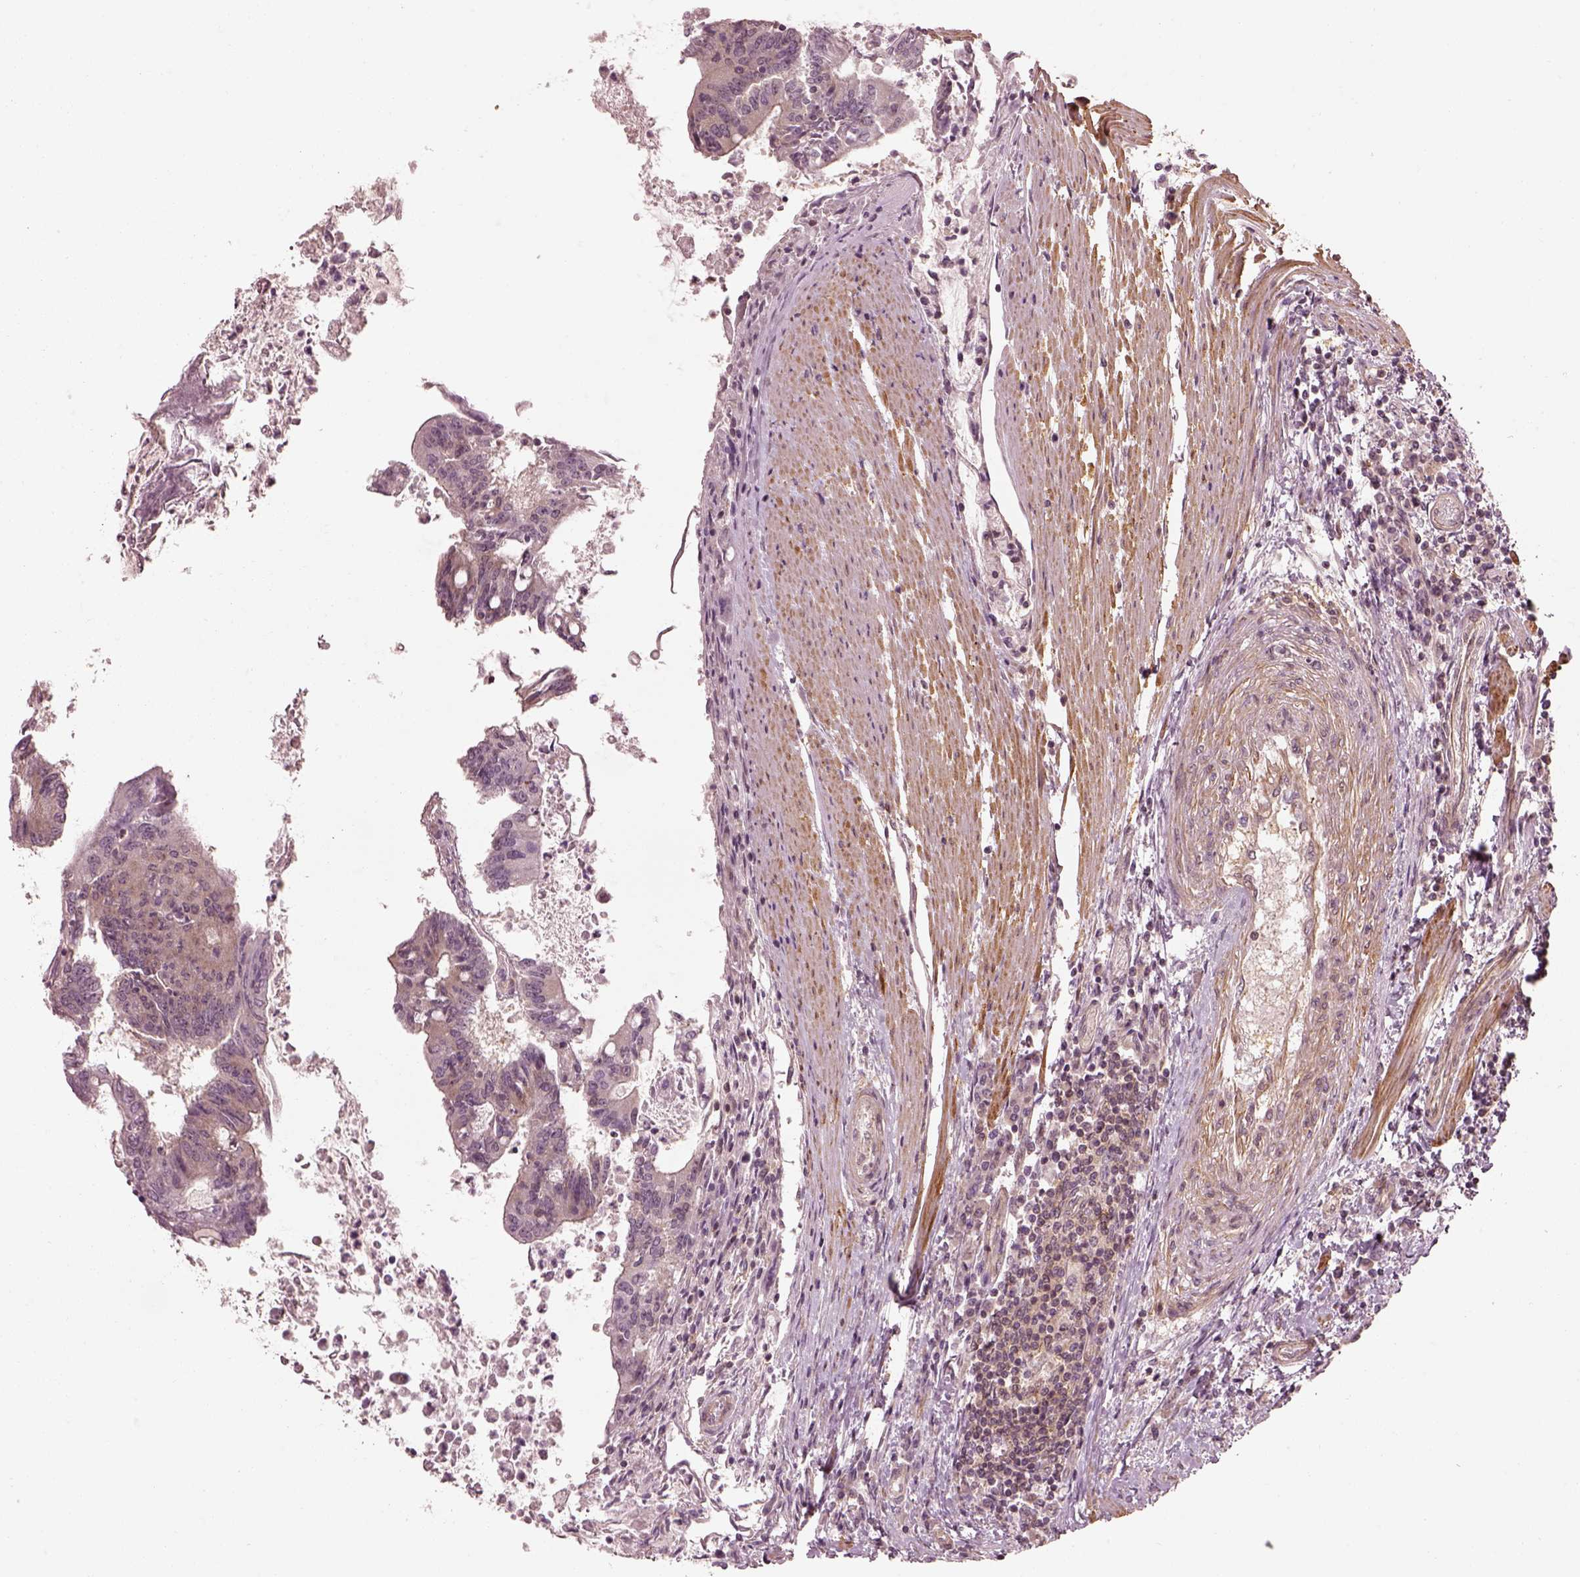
{"staining": {"intensity": "moderate", "quantity": "<25%", "location": "cytoplasmic/membranous"}, "tissue": "colorectal cancer", "cell_type": "Tumor cells", "image_type": "cancer", "snomed": [{"axis": "morphology", "description": "Adenocarcinoma, NOS"}, {"axis": "topography", "description": "Colon"}], "caption": "Immunohistochemistry of human colorectal adenocarcinoma demonstrates low levels of moderate cytoplasmic/membranous expression in approximately <25% of tumor cells.", "gene": "LSM14A", "patient": {"sex": "female", "age": 70}}